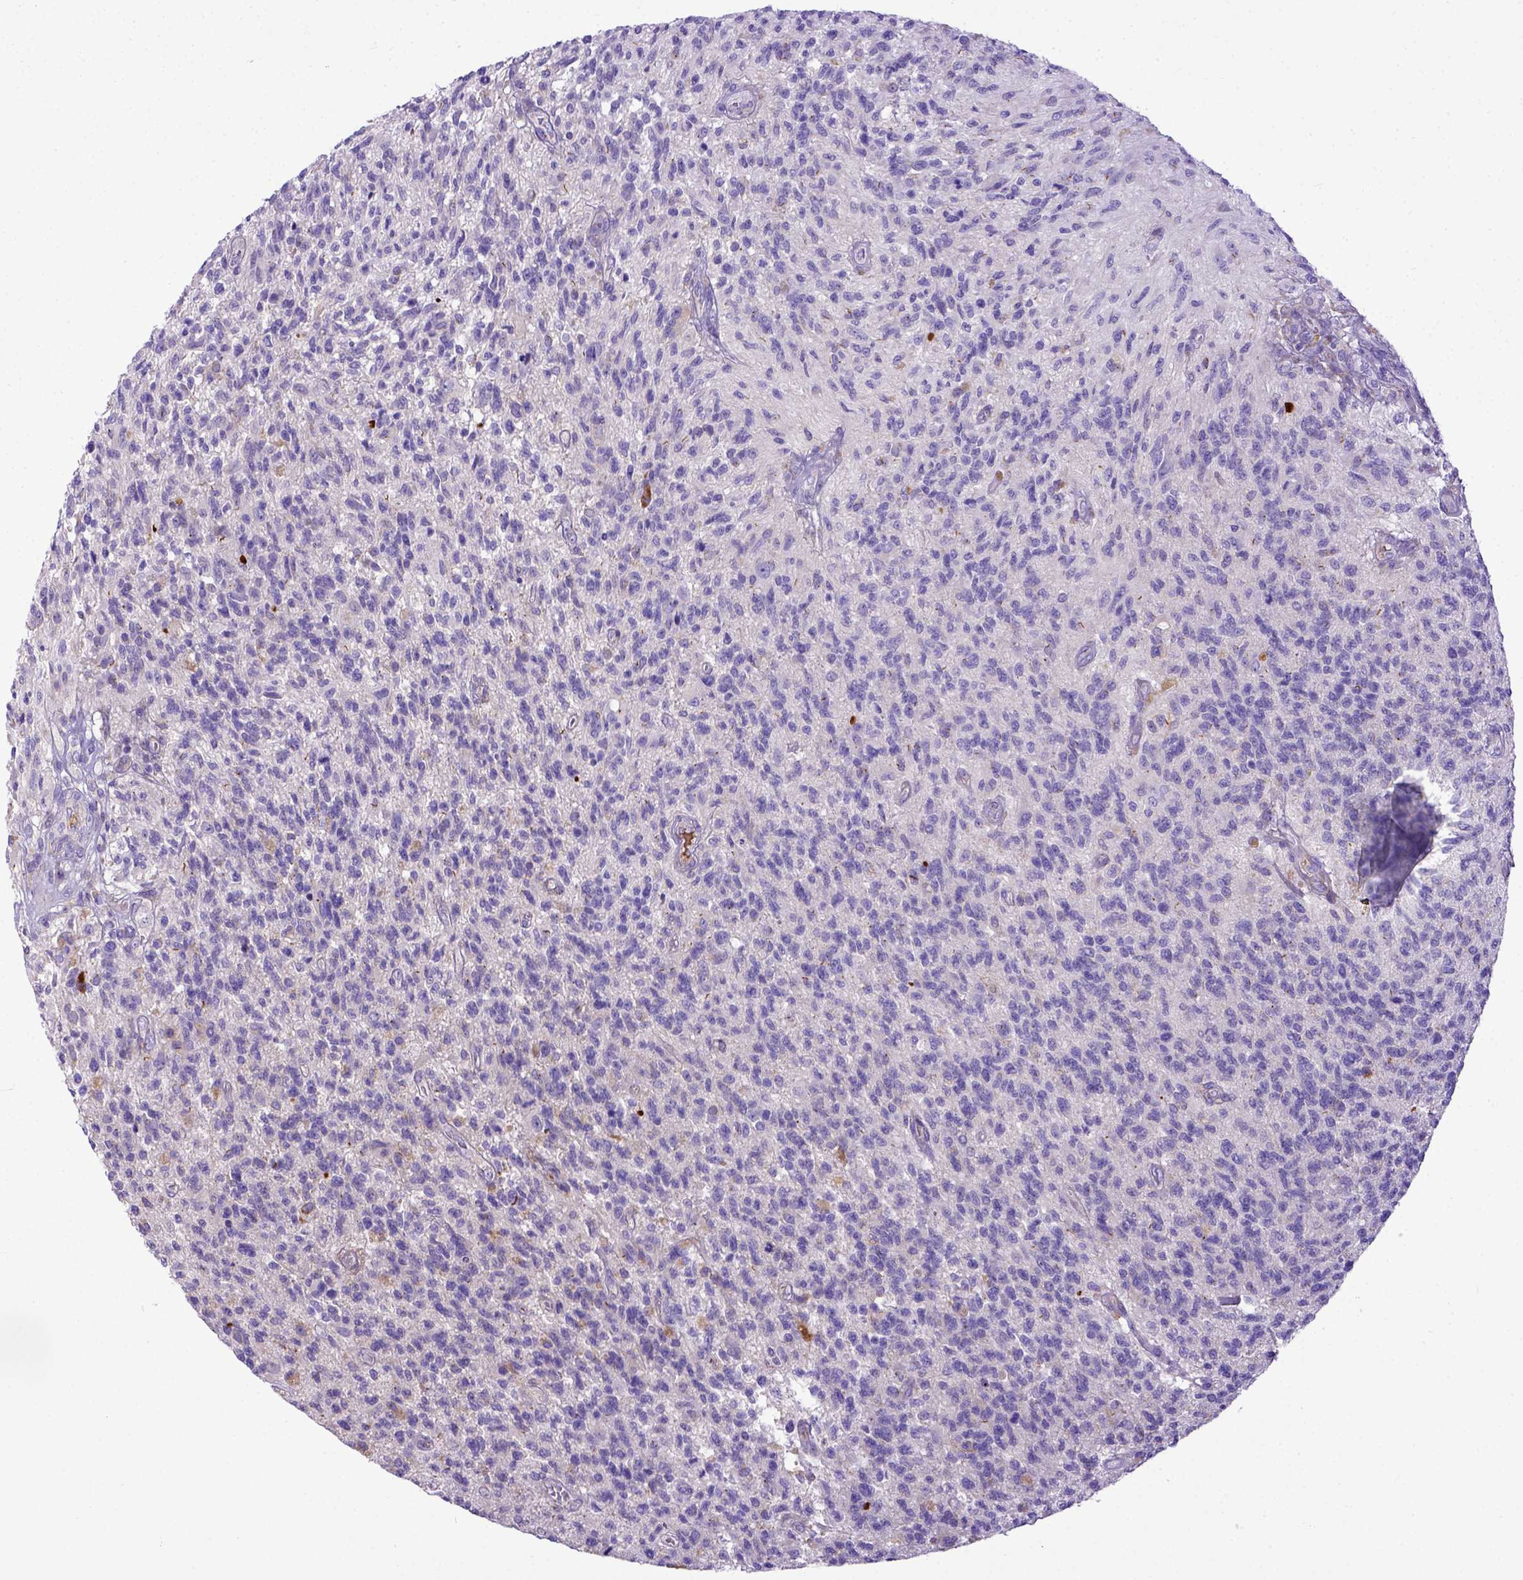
{"staining": {"intensity": "negative", "quantity": "none", "location": "none"}, "tissue": "glioma", "cell_type": "Tumor cells", "image_type": "cancer", "snomed": [{"axis": "morphology", "description": "Glioma, malignant, High grade"}, {"axis": "topography", "description": "Brain"}], "caption": "DAB (3,3'-diaminobenzidine) immunohistochemical staining of malignant glioma (high-grade) displays no significant expression in tumor cells.", "gene": "CFAP300", "patient": {"sex": "male", "age": 56}}